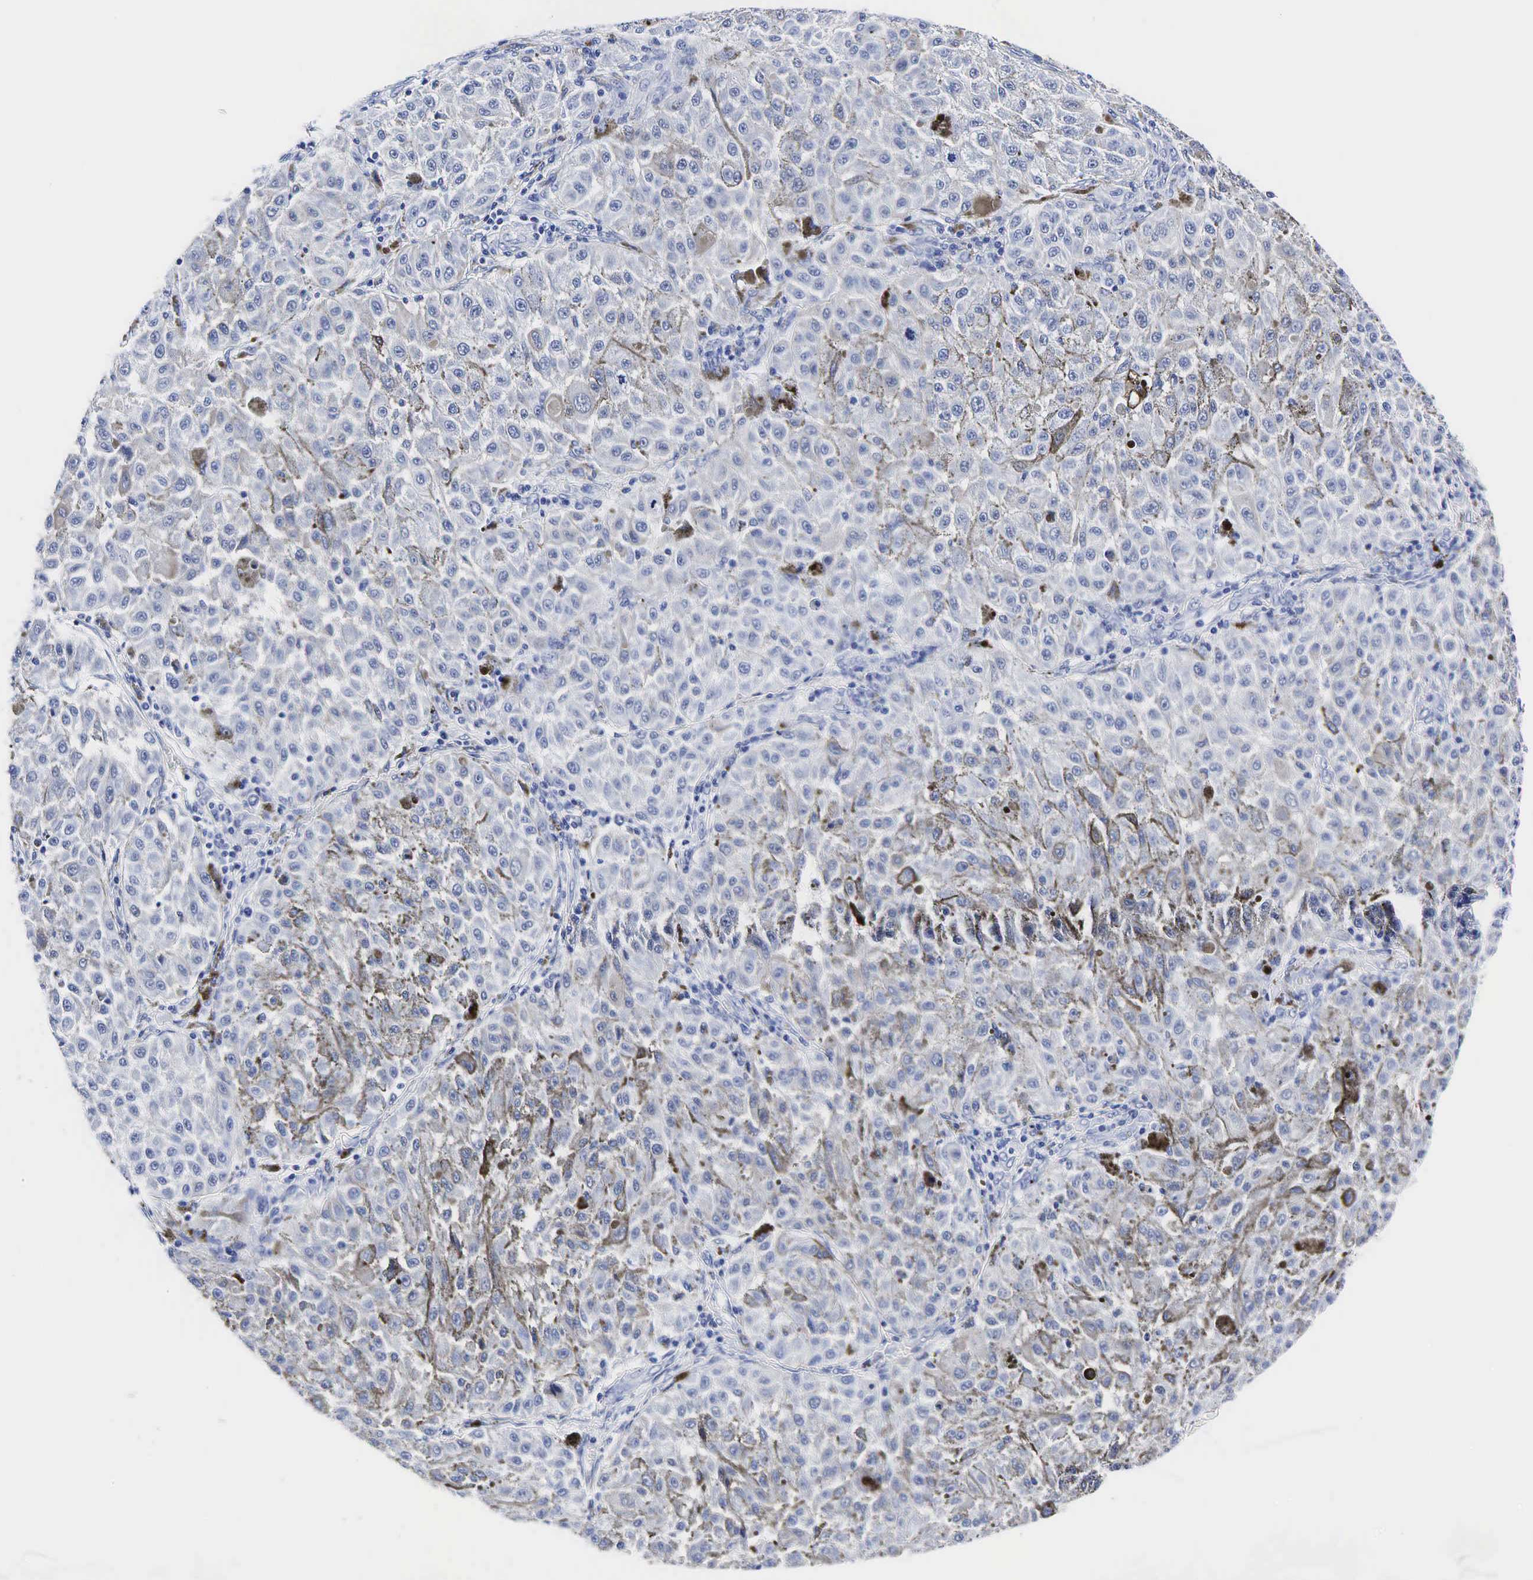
{"staining": {"intensity": "weak", "quantity": "<25%", "location": "cytoplasmic/membranous"}, "tissue": "melanoma", "cell_type": "Tumor cells", "image_type": "cancer", "snomed": [{"axis": "morphology", "description": "Malignant melanoma, NOS"}, {"axis": "topography", "description": "Skin"}], "caption": "Malignant melanoma was stained to show a protein in brown. There is no significant expression in tumor cells.", "gene": "TG", "patient": {"sex": "female", "age": 64}}